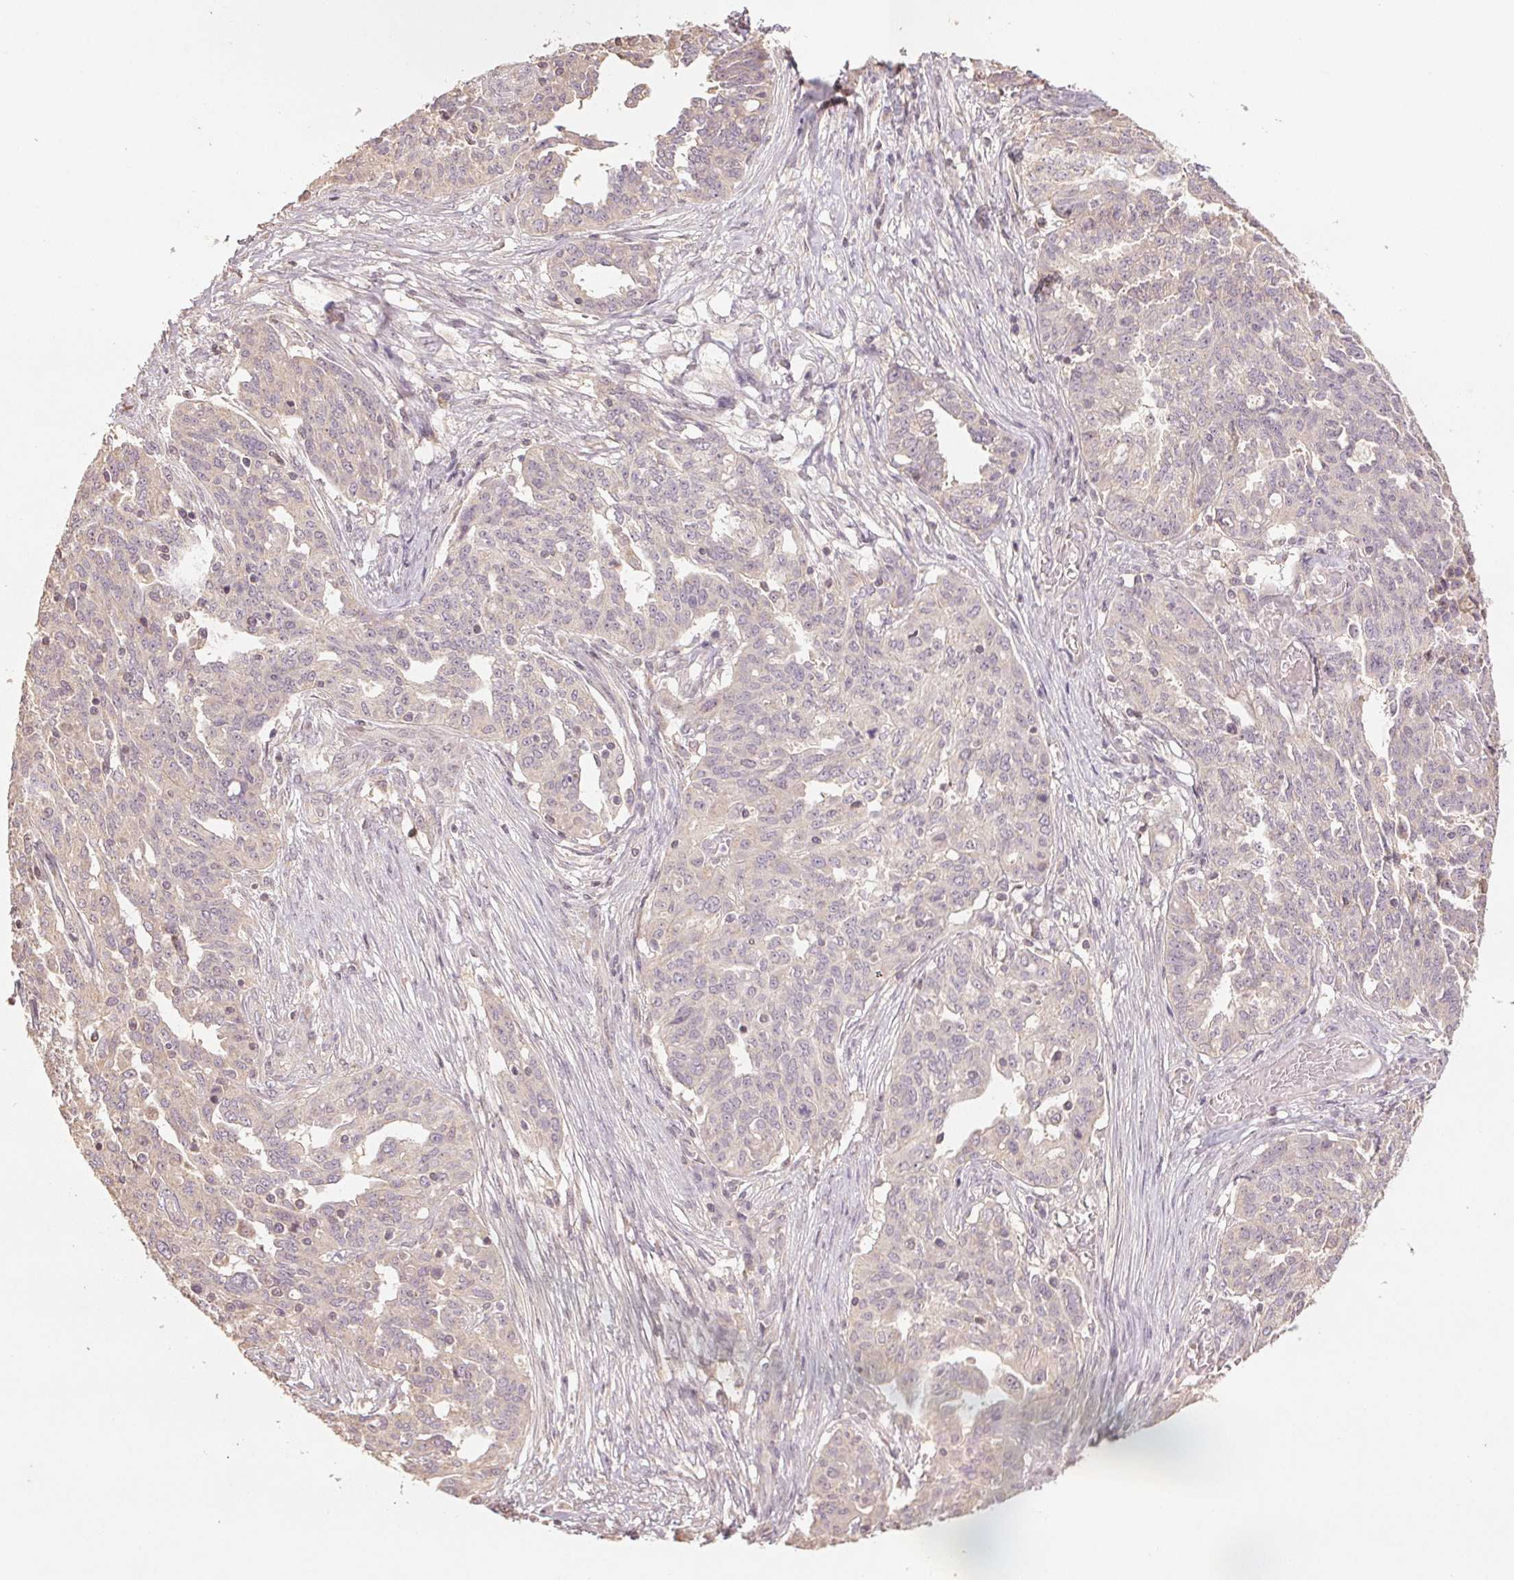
{"staining": {"intensity": "negative", "quantity": "none", "location": "none"}, "tissue": "ovarian cancer", "cell_type": "Tumor cells", "image_type": "cancer", "snomed": [{"axis": "morphology", "description": "Cystadenocarcinoma, serous, NOS"}, {"axis": "topography", "description": "Ovary"}], "caption": "Immunohistochemical staining of ovarian cancer reveals no significant positivity in tumor cells.", "gene": "COX14", "patient": {"sex": "female", "age": 67}}